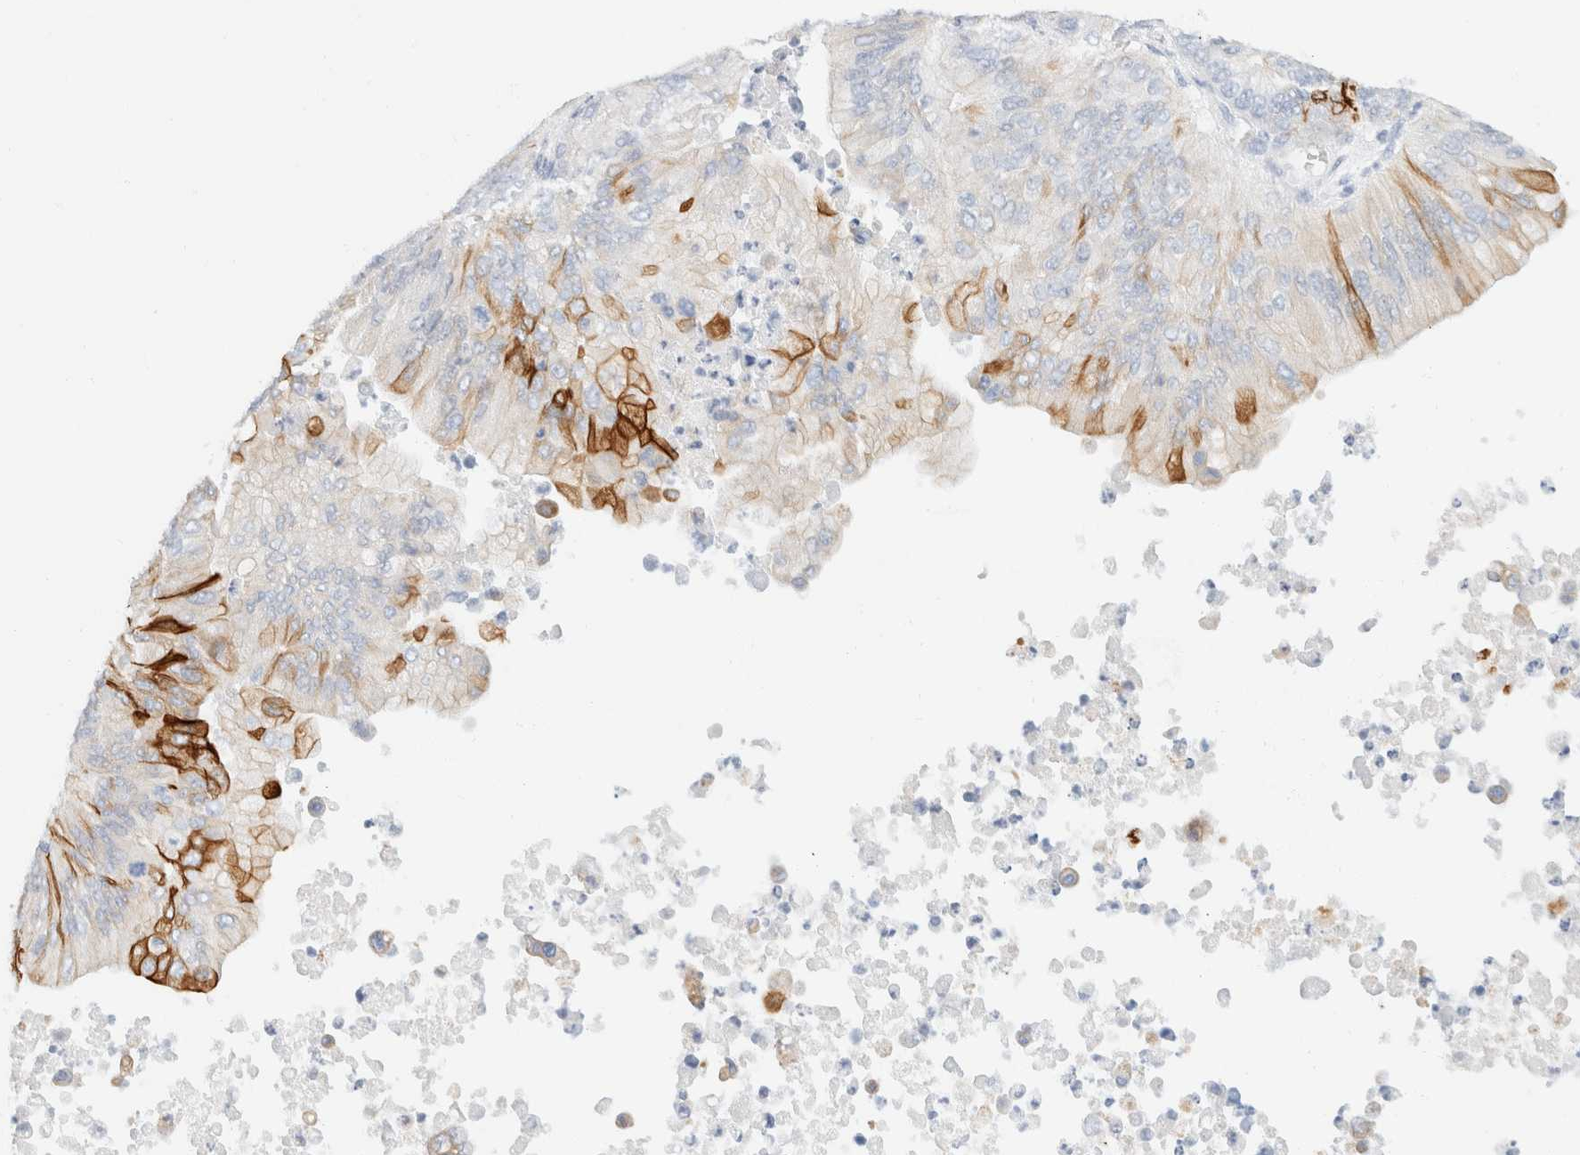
{"staining": {"intensity": "strong", "quantity": "<25%", "location": "cytoplasmic/membranous"}, "tissue": "ovarian cancer", "cell_type": "Tumor cells", "image_type": "cancer", "snomed": [{"axis": "morphology", "description": "Cystadenocarcinoma, mucinous, NOS"}, {"axis": "topography", "description": "Ovary"}], "caption": "The image exhibits staining of ovarian cancer (mucinous cystadenocarcinoma), revealing strong cytoplasmic/membranous protein expression (brown color) within tumor cells.", "gene": "KRT20", "patient": {"sex": "female", "age": 61}}